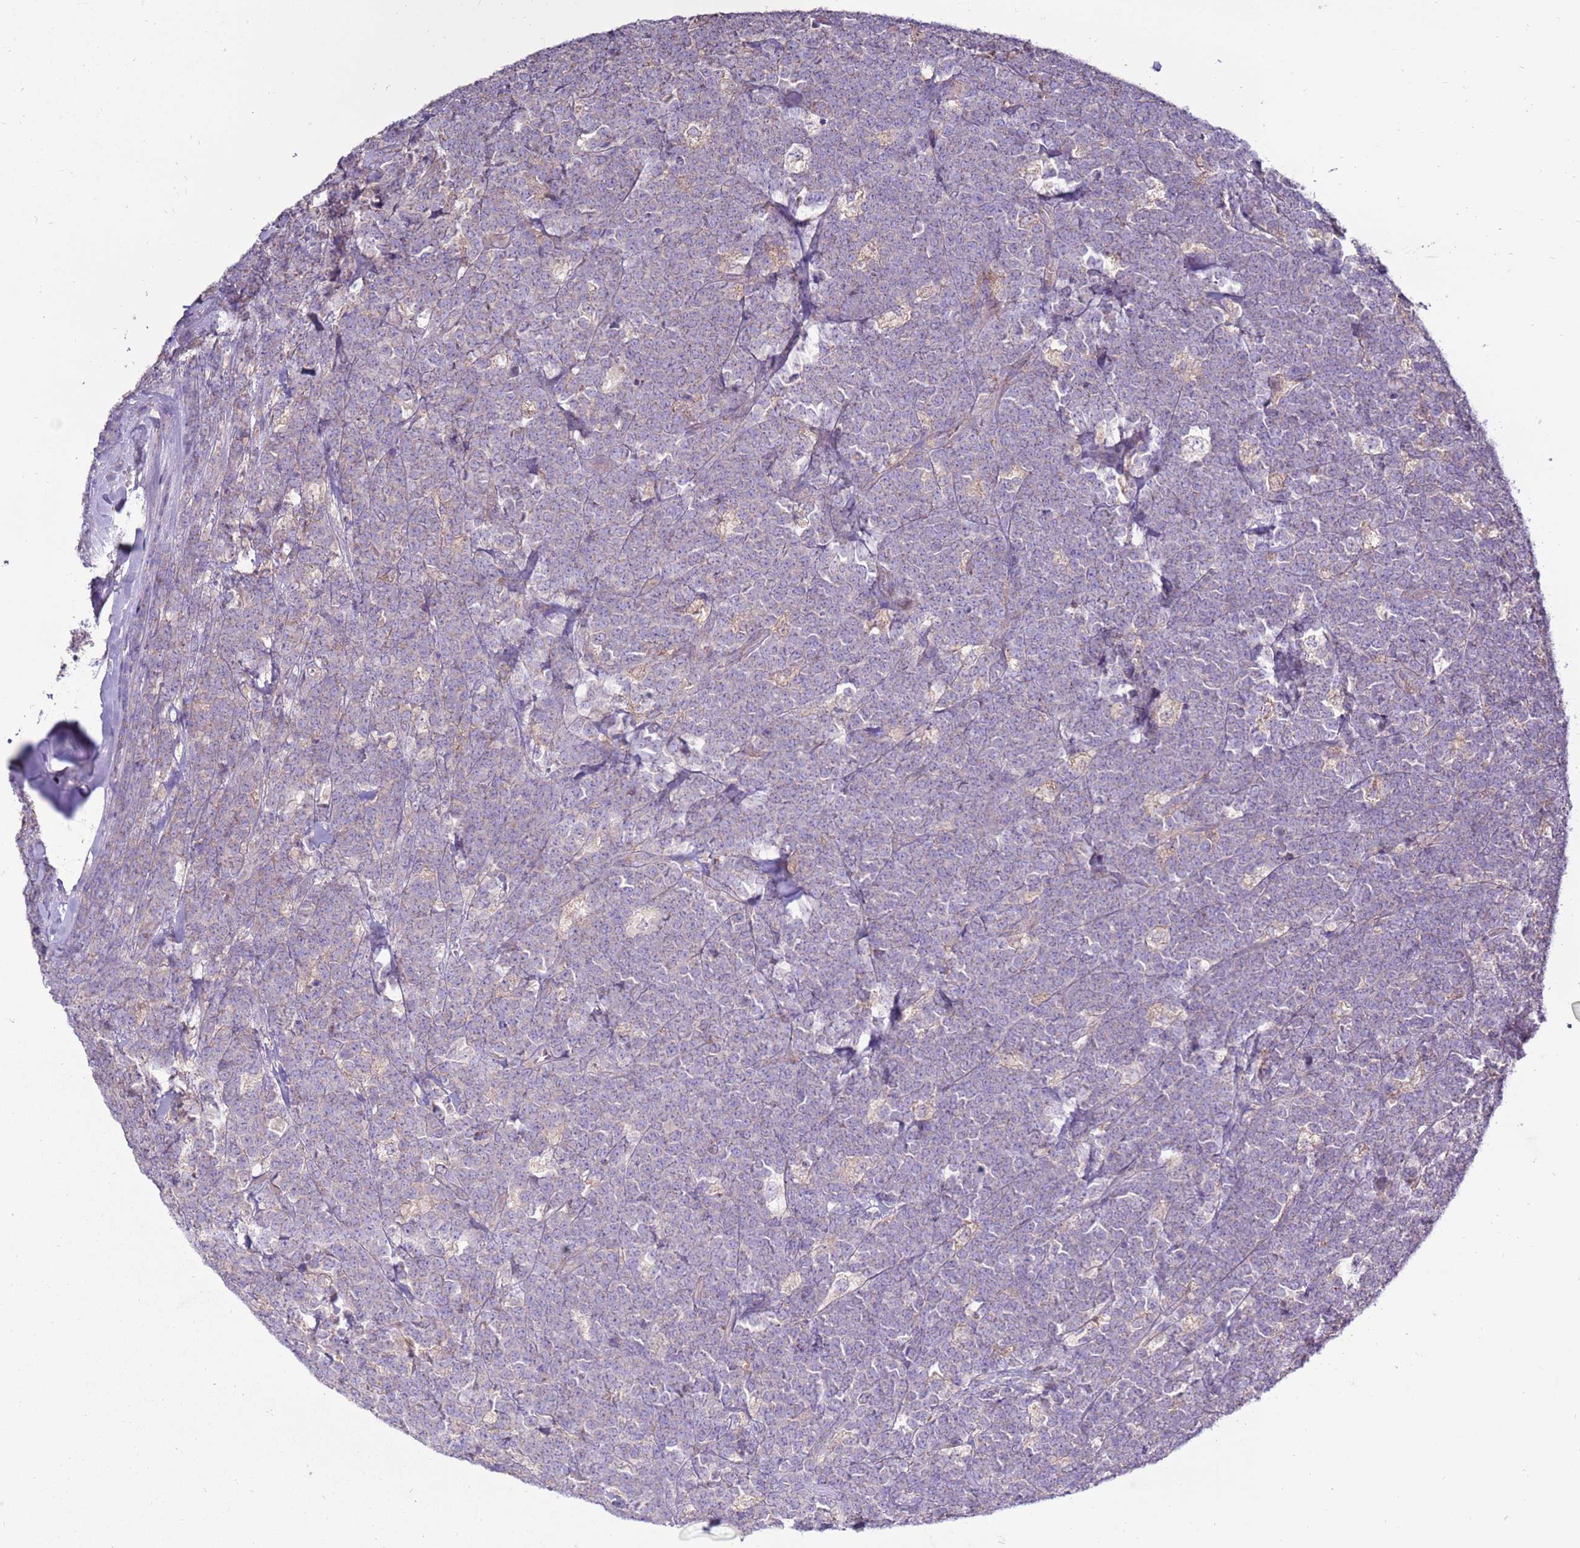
{"staining": {"intensity": "negative", "quantity": "none", "location": "none"}, "tissue": "lymphoma", "cell_type": "Tumor cells", "image_type": "cancer", "snomed": [{"axis": "morphology", "description": "Malignant lymphoma, non-Hodgkin's type, High grade"}, {"axis": "topography", "description": "Small intestine"}, {"axis": "topography", "description": "Colon"}], "caption": "A photomicrograph of malignant lymphoma, non-Hodgkin's type (high-grade) stained for a protein displays no brown staining in tumor cells. (Brightfield microscopy of DAB immunohistochemistry at high magnification).", "gene": "TRAPPC4", "patient": {"sex": "male", "age": 8}}